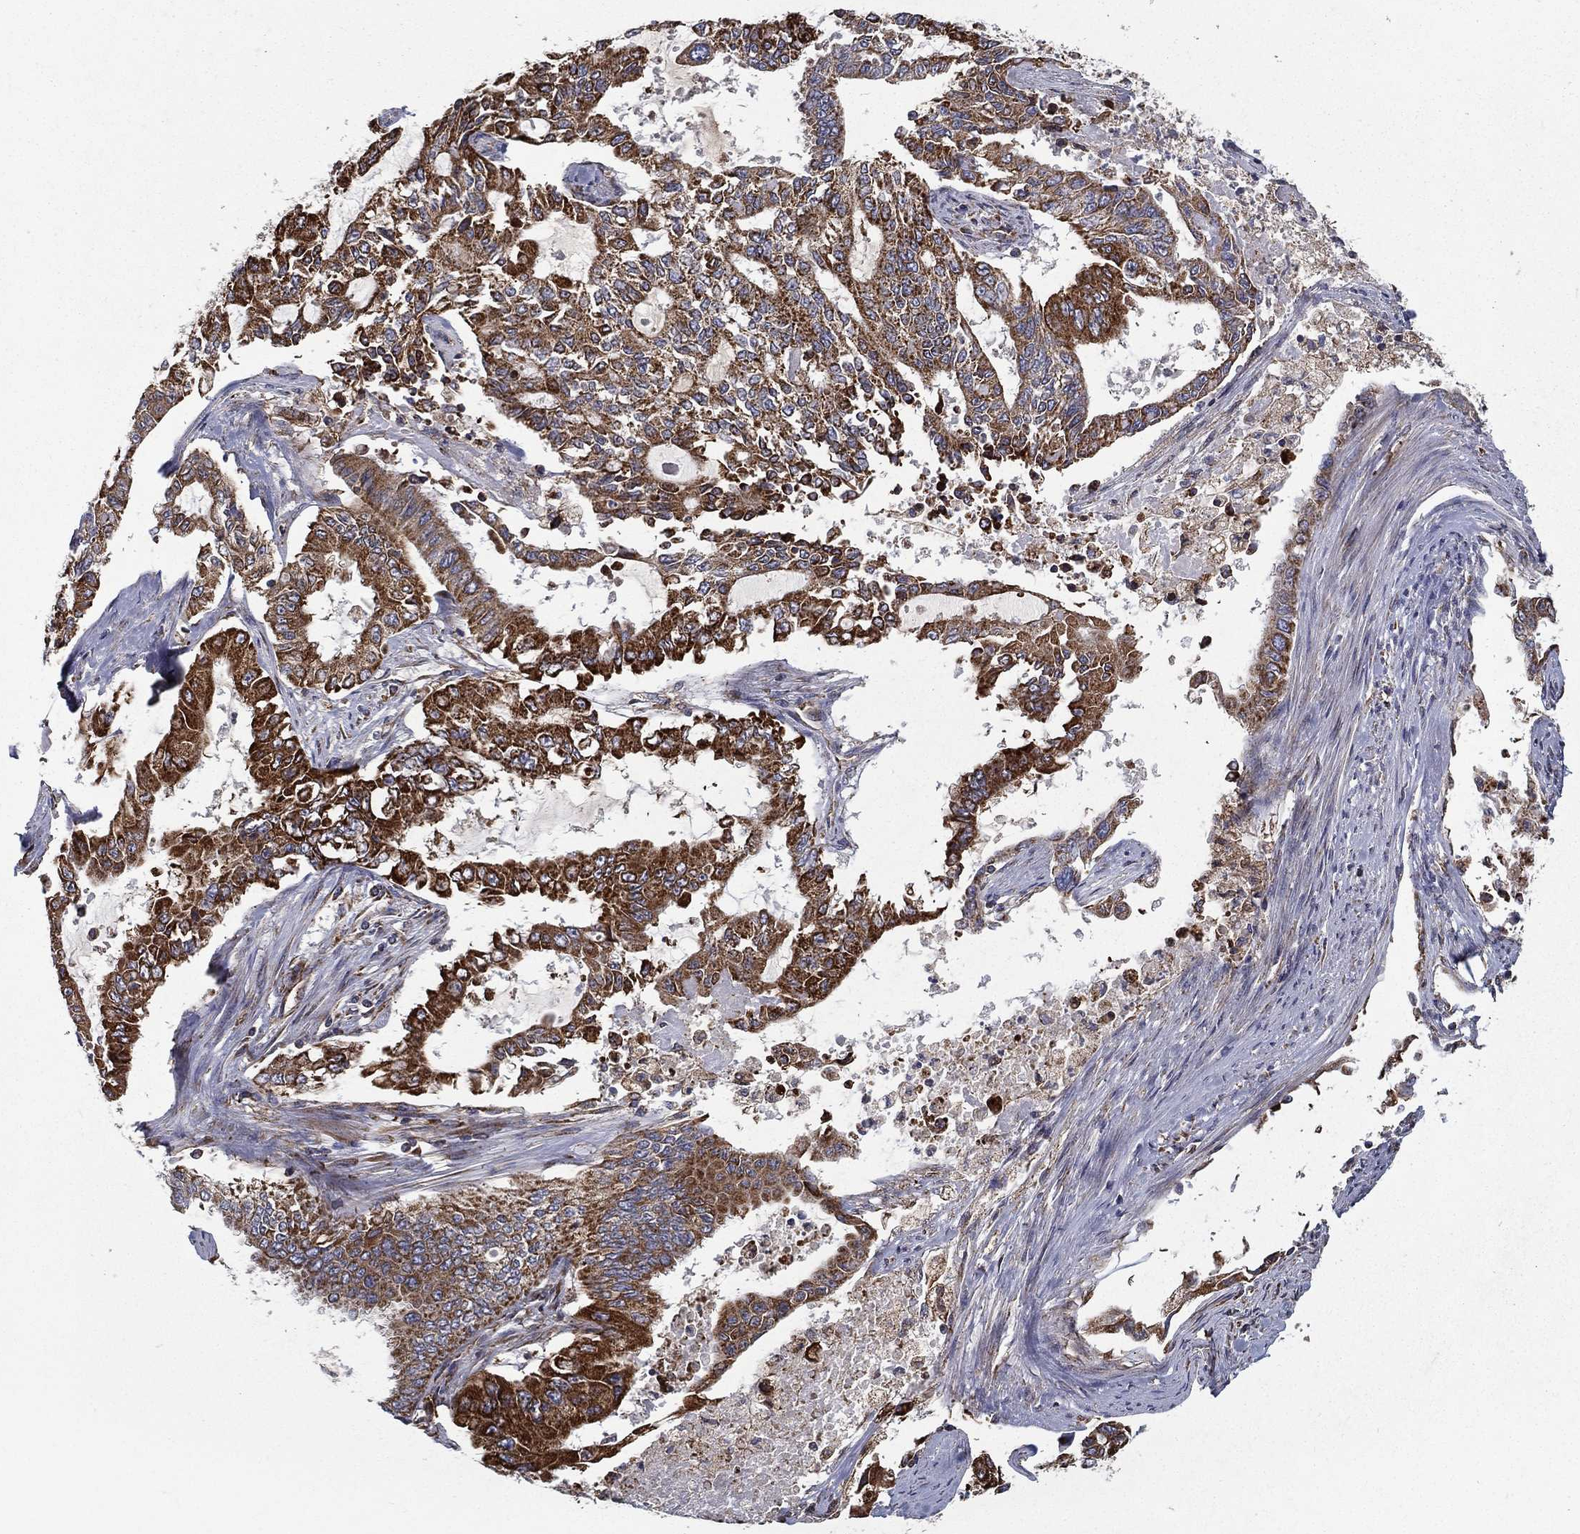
{"staining": {"intensity": "strong", "quantity": ">75%", "location": "cytoplasmic/membranous"}, "tissue": "endometrial cancer", "cell_type": "Tumor cells", "image_type": "cancer", "snomed": [{"axis": "morphology", "description": "Adenocarcinoma, NOS"}, {"axis": "topography", "description": "Uterus"}], "caption": "Tumor cells display high levels of strong cytoplasmic/membranous staining in approximately >75% of cells in human adenocarcinoma (endometrial). Using DAB (3,3'-diaminobenzidine) (brown) and hematoxylin (blue) stains, captured at high magnification using brightfield microscopy.", "gene": "MT-CYB", "patient": {"sex": "female", "age": 59}}